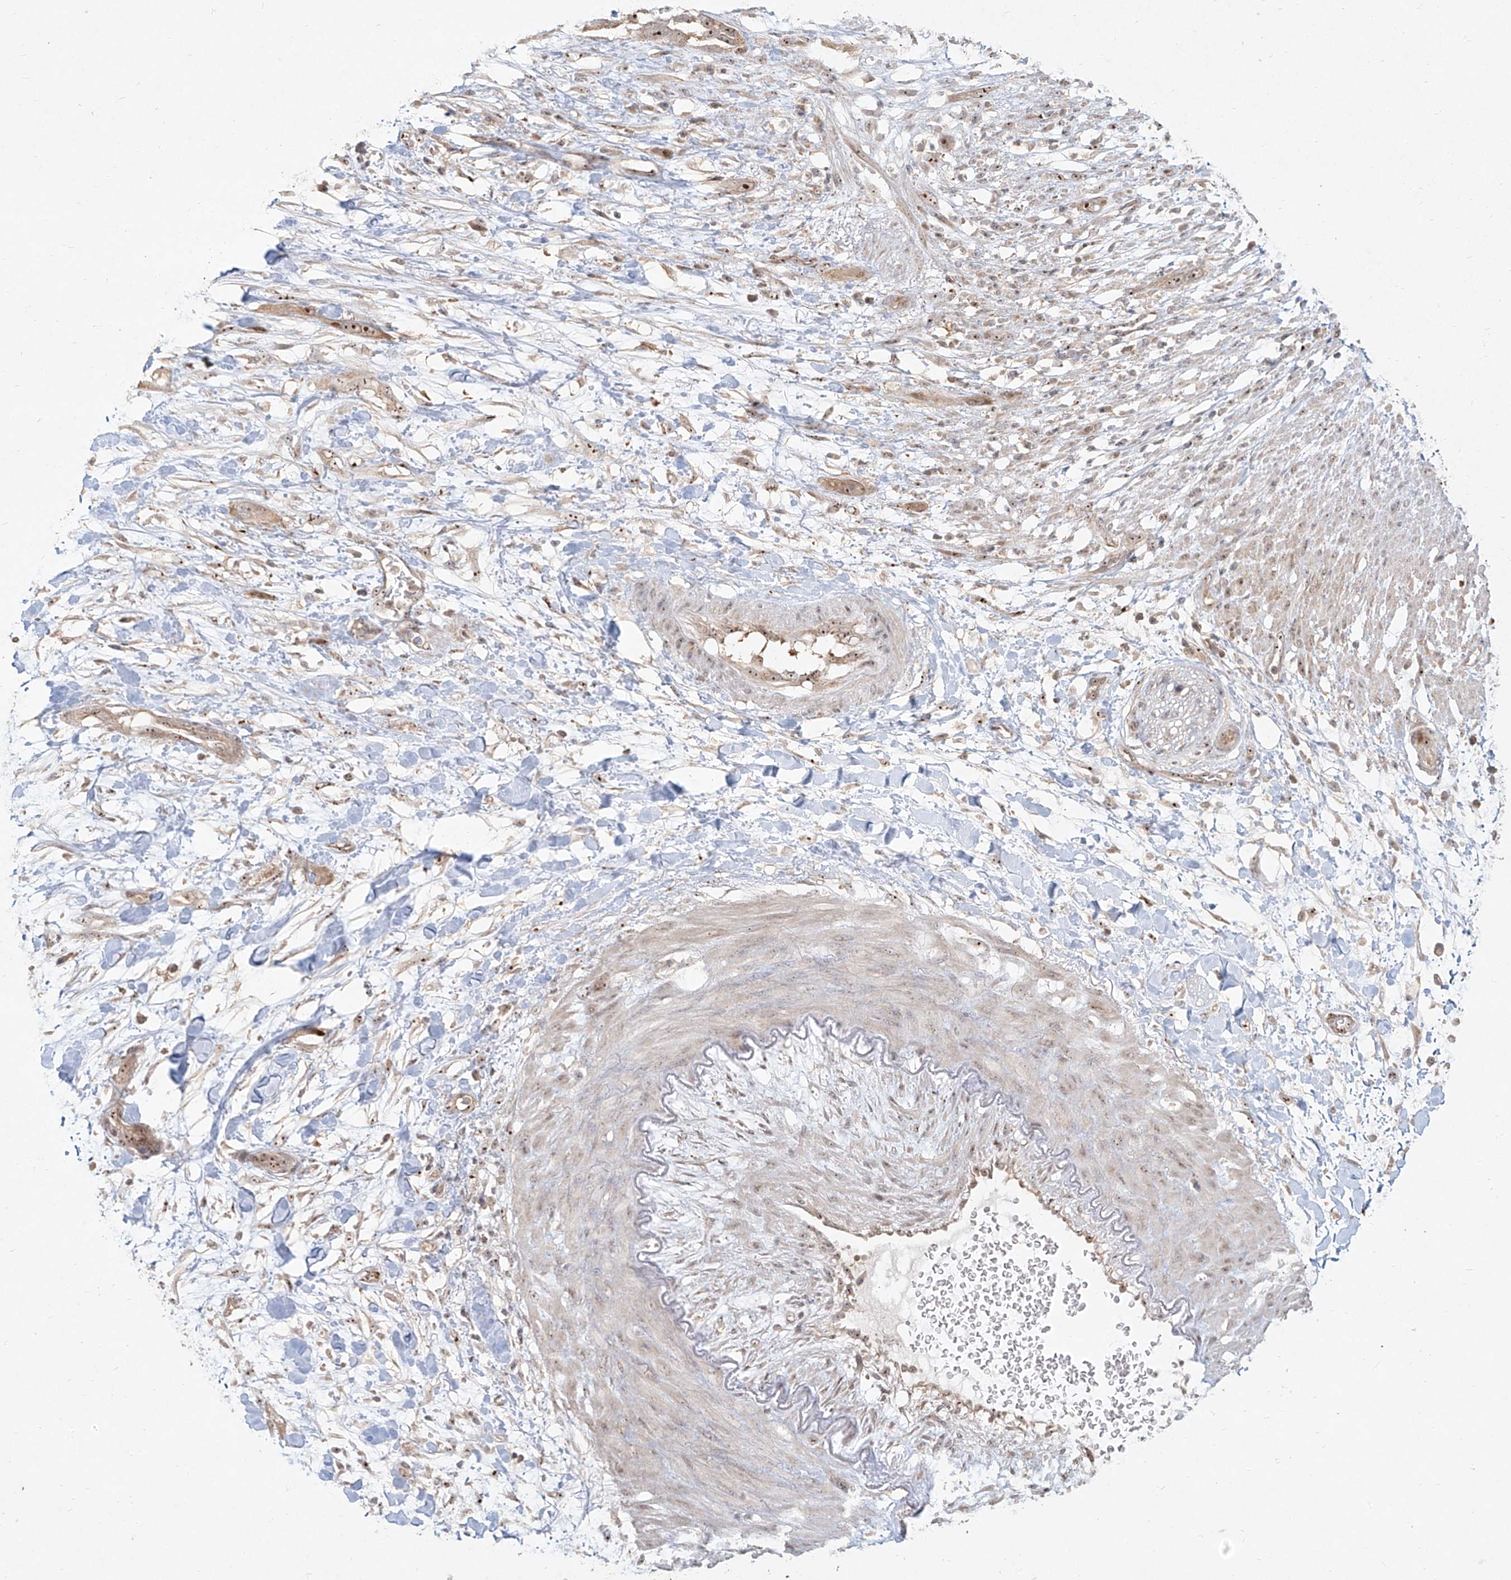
{"staining": {"intensity": "weak", "quantity": ">75%", "location": "cytoplasmic/membranous,nuclear"}, "tissue": "pancreatic cancer", "cell_type": "Tumor cells", "image_type": "cancer", "snomed": [{"axis": "morphology", "description": "Adenocarcinoma, NOS"}, {"axis": "topography", "description": "Pancreas"}], "caption": "Adenocarcinoma (pancreatic) stained for a protein demonstrates weak cytoplasmic/membranous and nuclear positivity in tumor cells. (Stains: DAB (3,3'-diaminobenzidine) in brown, nuclei in blue, Microscopy: brightfield microscopy at high magnification).", "gene": "BYSL", "patient": {"sex": "female", "age": 60}}